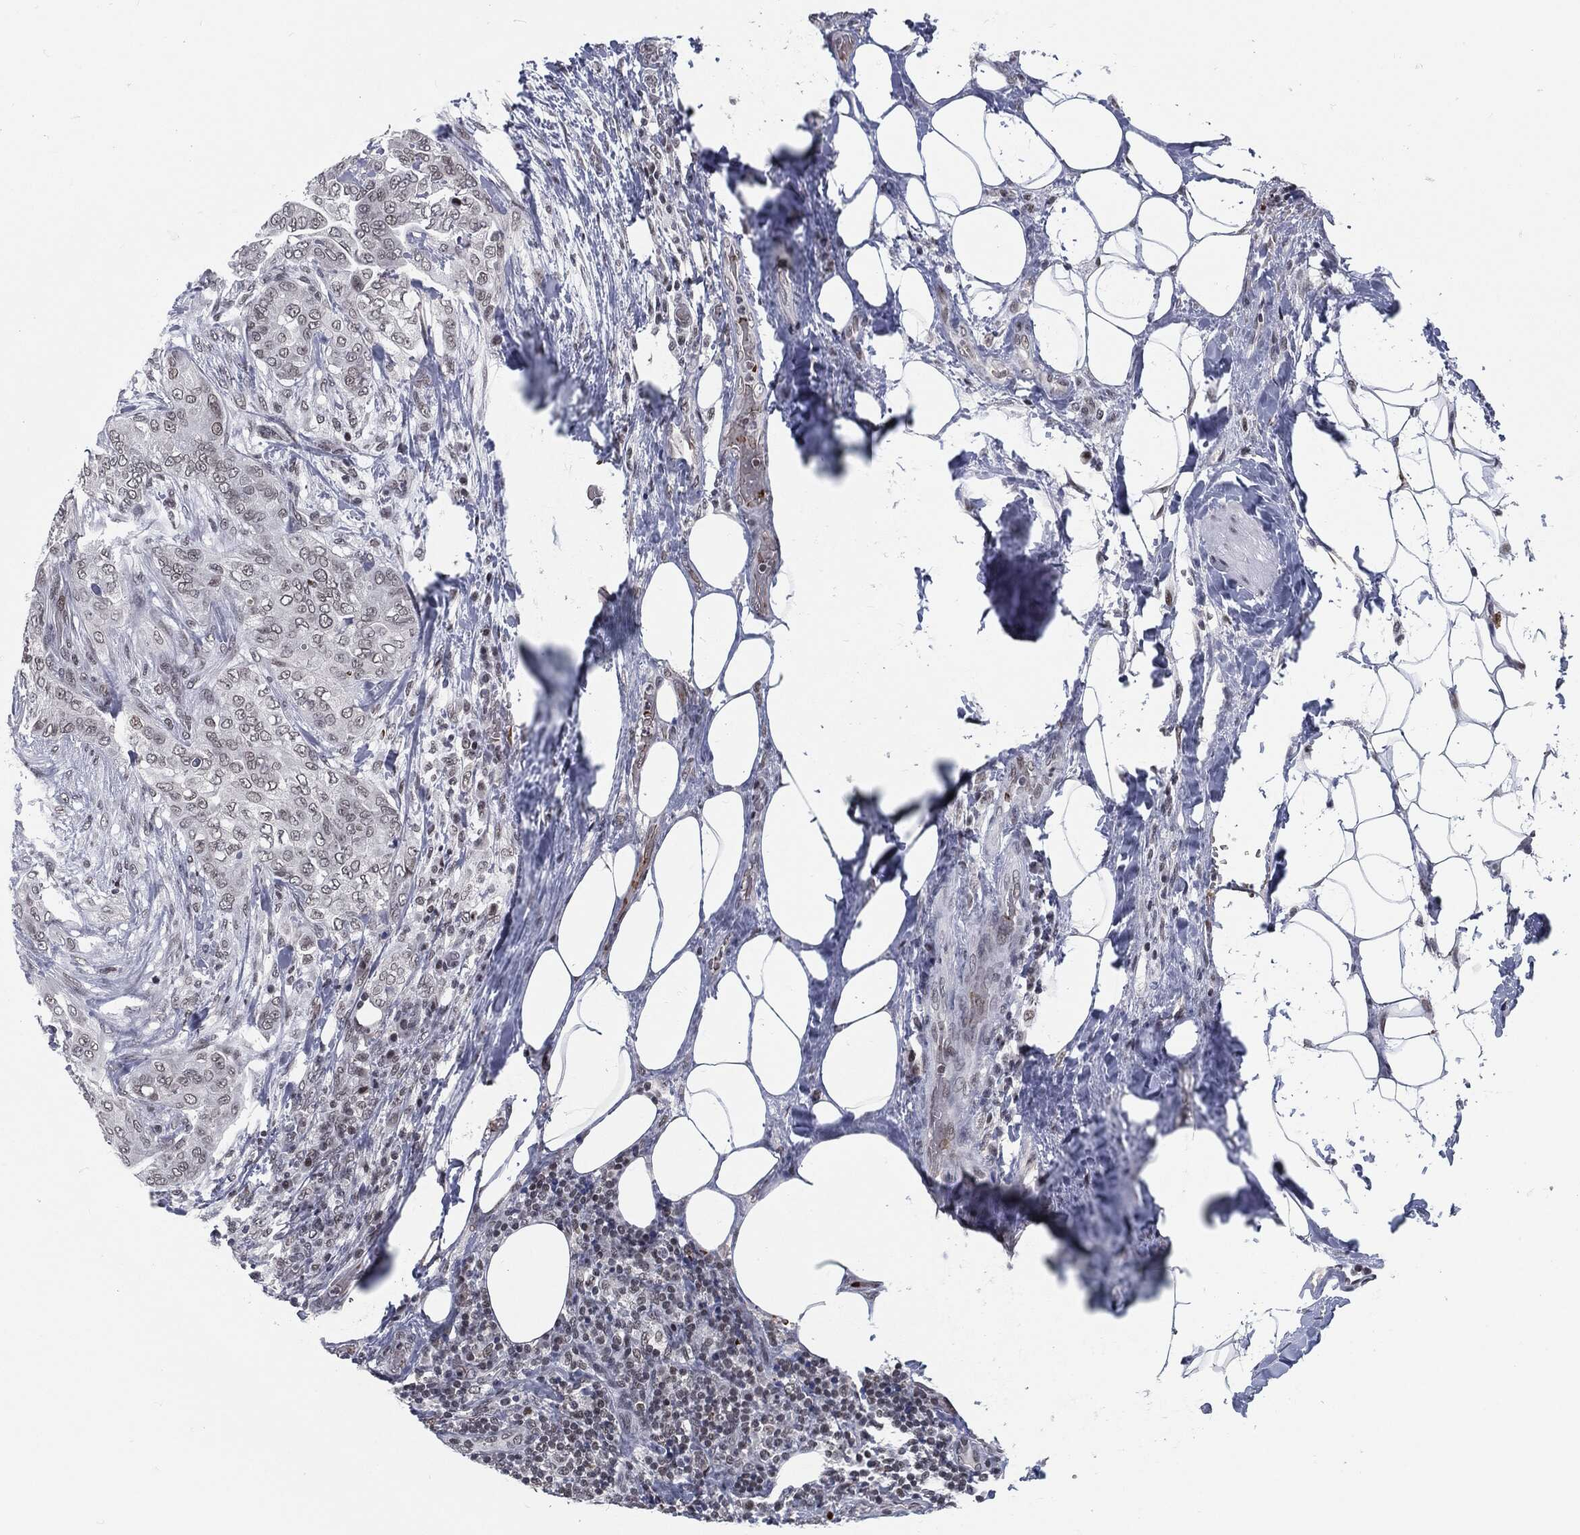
{"staining": {"intensity": "negative", "quantity": "none", "location": "none"}, "tissue": "thyroid cancer", "cell_type": "Tumor cells", "image_type": "cancer", "snomed": [{"axis": "morphology", "description": "Papillary adenocarcinoma, NOS"}, {"axis": "topography", "description": "Thyroid gland"}], "caption": "Photomicrograph shows no significant protein staining in tumor cells of thyroid cancer. Brightfield microscopy of immunohistochemistry stained with DAB (3,3'-diaminobenzidine) (brown) and hematoxylin (blue), captured at high magnification.", "gene": "ANXA1", "patient": {"sex": "male", "age": 61}}